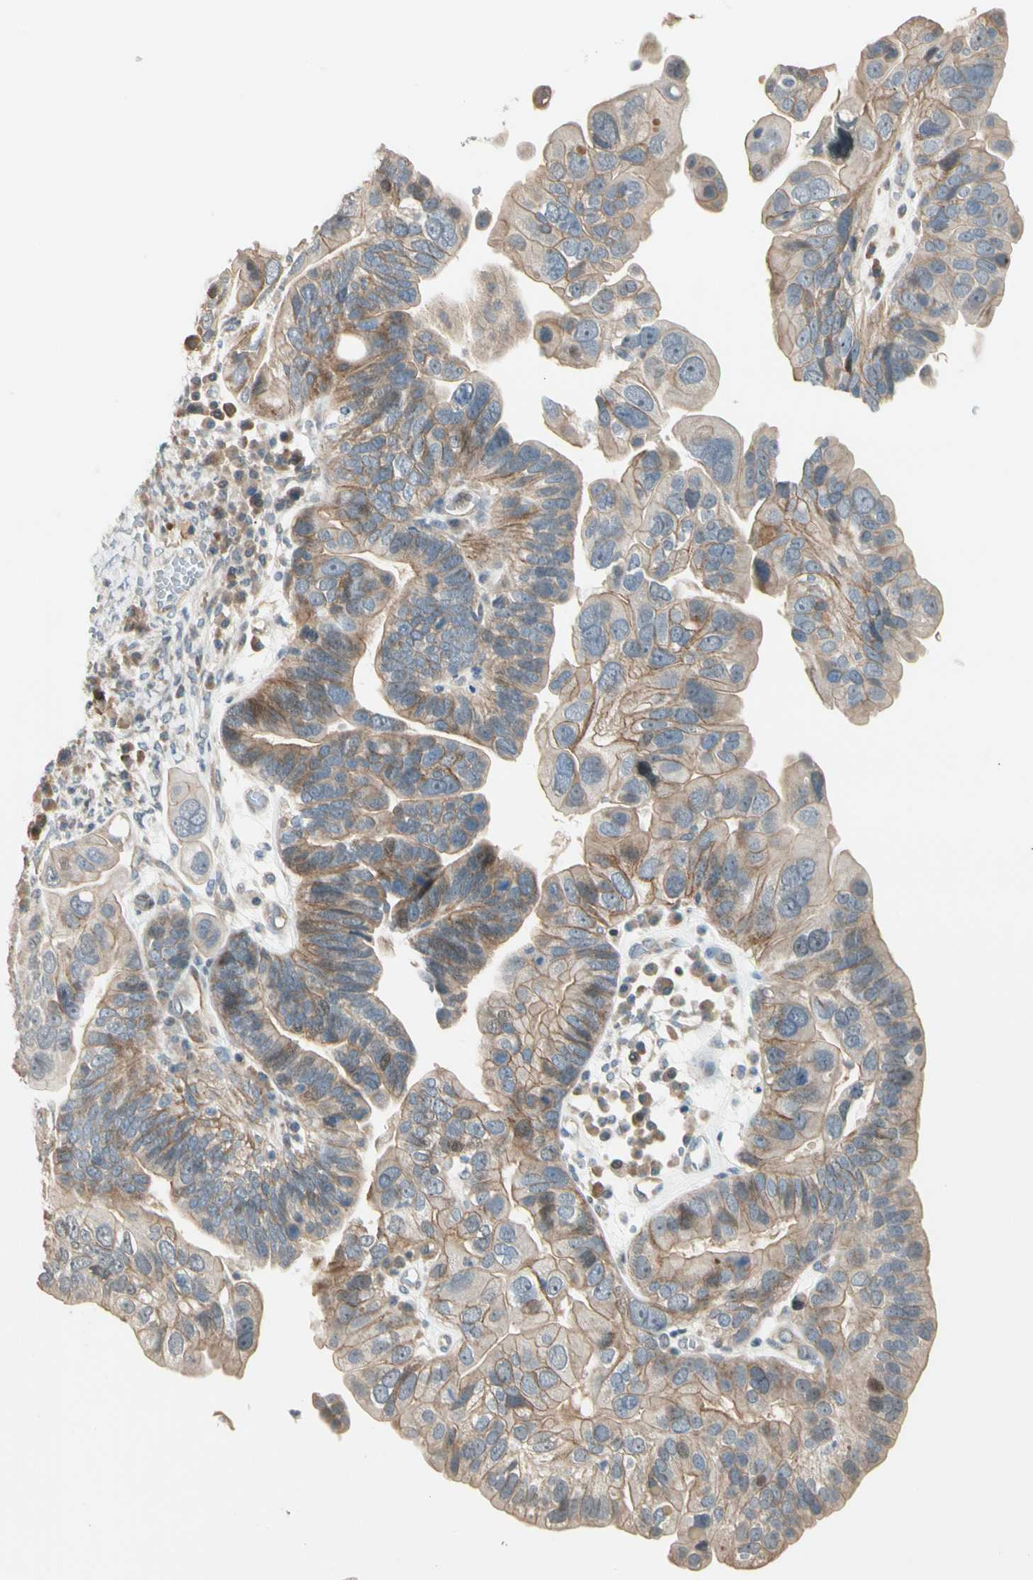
{"staining": {"intensity": "weak", "quantity": ">75%", "location": "cytoplasmic/membranous"}, "tissue": "ovarian cancer", "cell_type": "Tumor cells", "image_type": "cancer", "snomed": [{"axis": "morphology", "description": "Cystadenocarcinoma, serous, NOS"}, {"axis": "topography", "description": "Ovary"}], "caption": "Immunohistochemical staining of human serous cystadenocarcinoma (ovarian) shows weak cytoplasmic/membranous protein expression in approximately >75% of tumor cells. (DAB IHC, brown staining for protein, blue staining for nuclei).", "gene": "P3H2", "patient": {"sex": "female", "age": 56}}